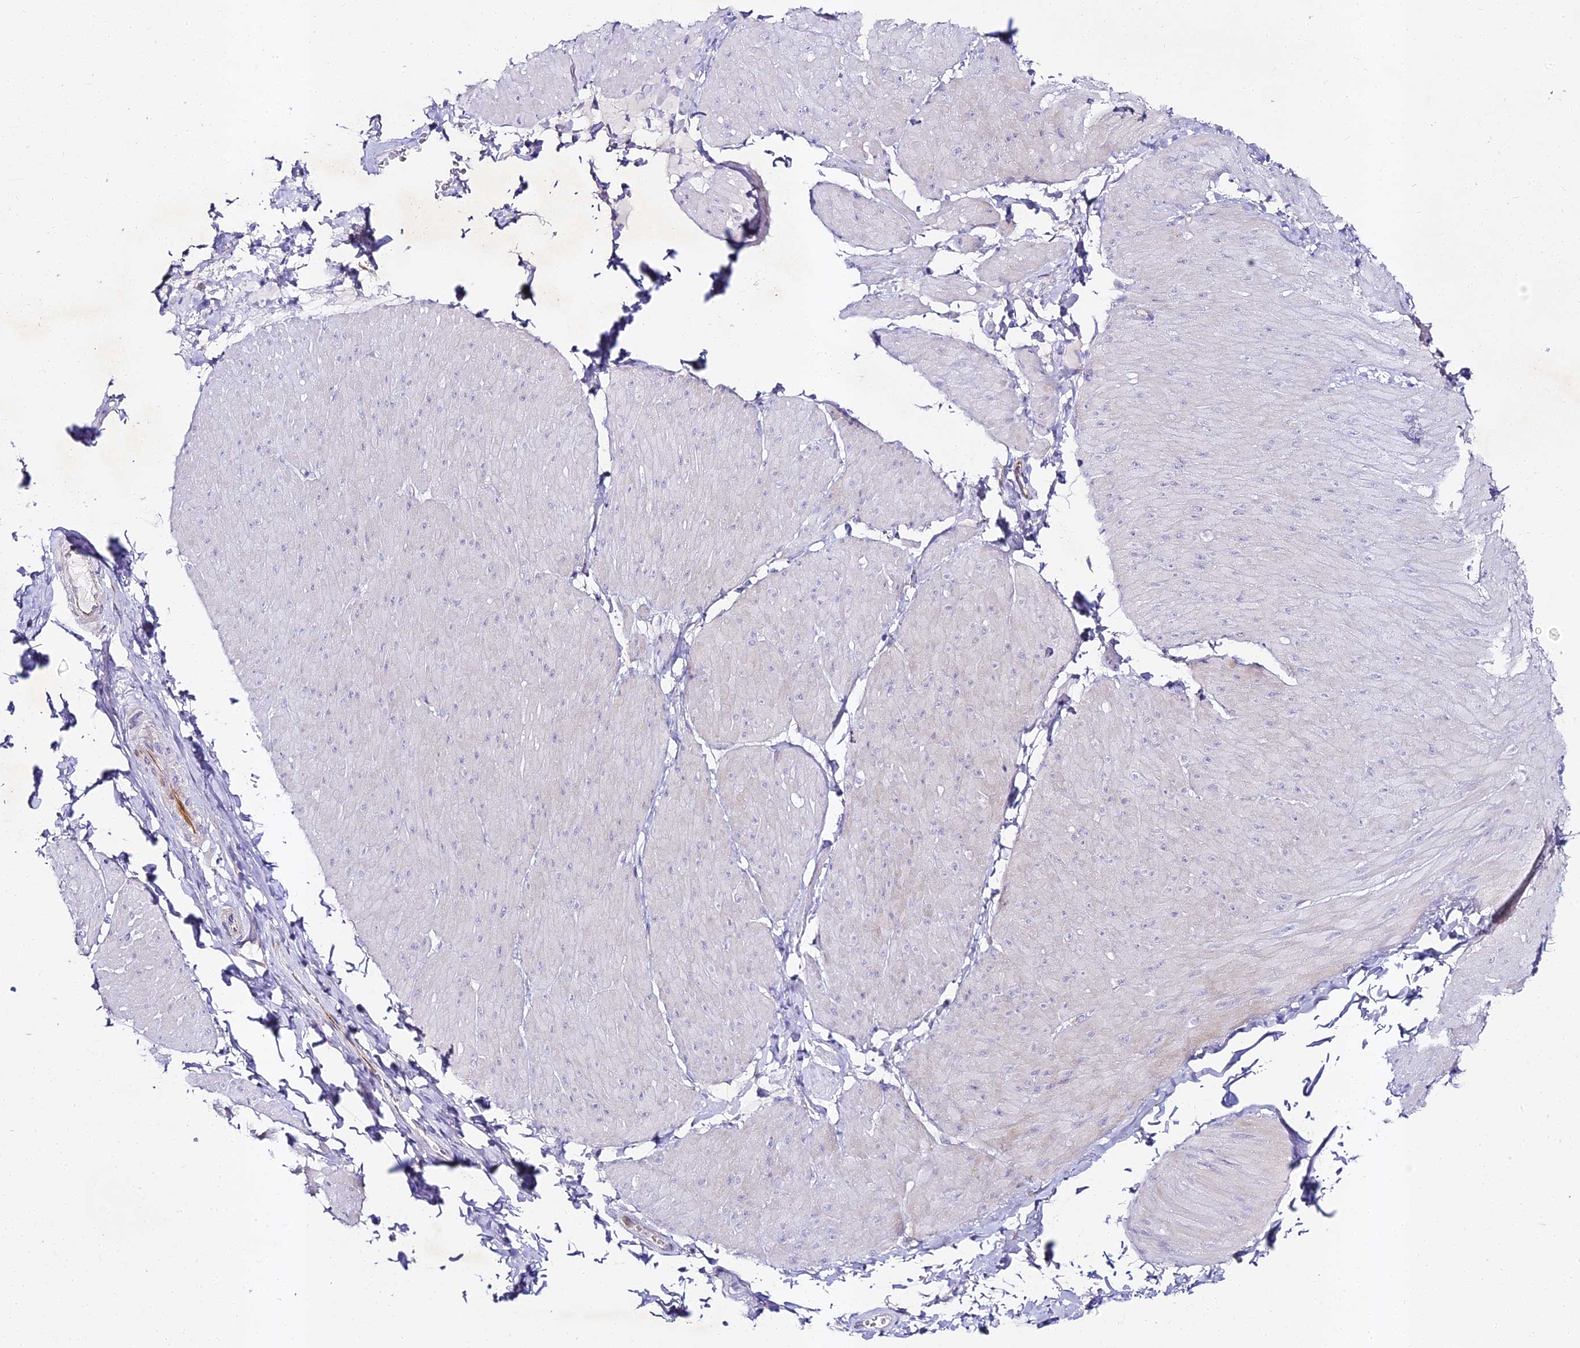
{"staining": {"intensity": "negative", "quantity": "none", "location": "none"}, "tissue": "smooth muscle", "cell_type": "Smooth muscle cells", "image_type": "normal", "snomed": [{"axis": "morphology", "description": "Urothelial carcinoma, High grade"}, {"axis": "topography", "description": "Urinary bladder"}], "caption": "Immunohistochemical staining of normal human smooth muscle demonstrates no significant expression in smooth muscle cells. (Stains: DAB (3,3'-diaminobenzidine) immunohistochemistry with hematoxylin counter stain, Microscopy: brightfield microscopy at high magnification).", "gene": "ALPG", "patient": {"sex": "male", "age": 46}}